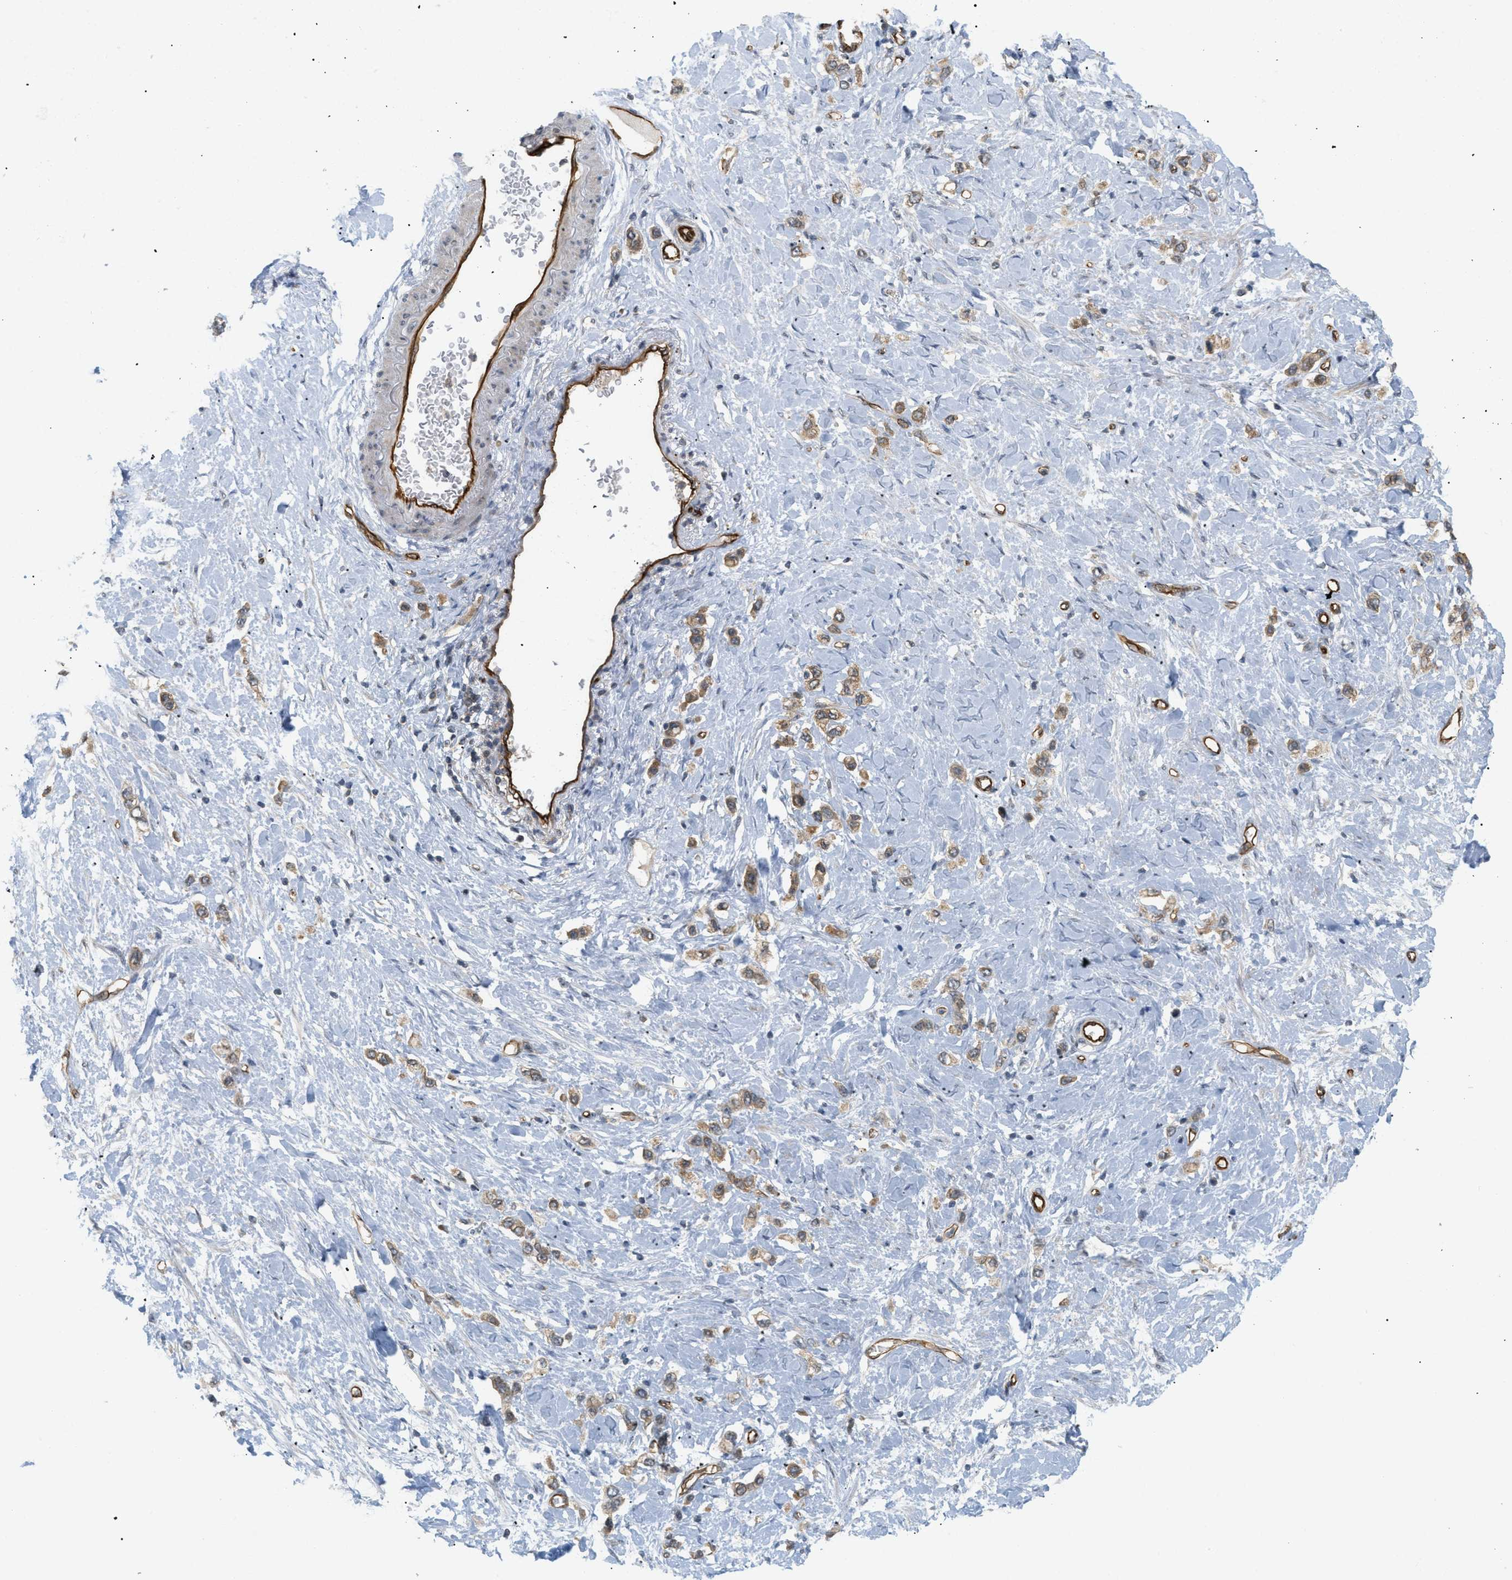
{"staining": {"intensity": "moderate", "quantity": ">75%", "location": "cytoplasmic/membranous"}, "tissue": "stomach cancer", "cell_type": "Tumor cells", "image_type": "cancer", "snomed": [{"axis": "morphology", "description": "Adenocarcinoma, NOS"}, {"axis": "topography", "description": "Stomach"}], "caption": "Stomach adenocarcinoma stained for a protein demonstrates moderate cytoplasmic/membranous positivity in tumor cells. (DAB IHC with brightfield microscopy, high magnification).", "gene": "PALMD", "patient": {"sex": "female", "age": 65}}